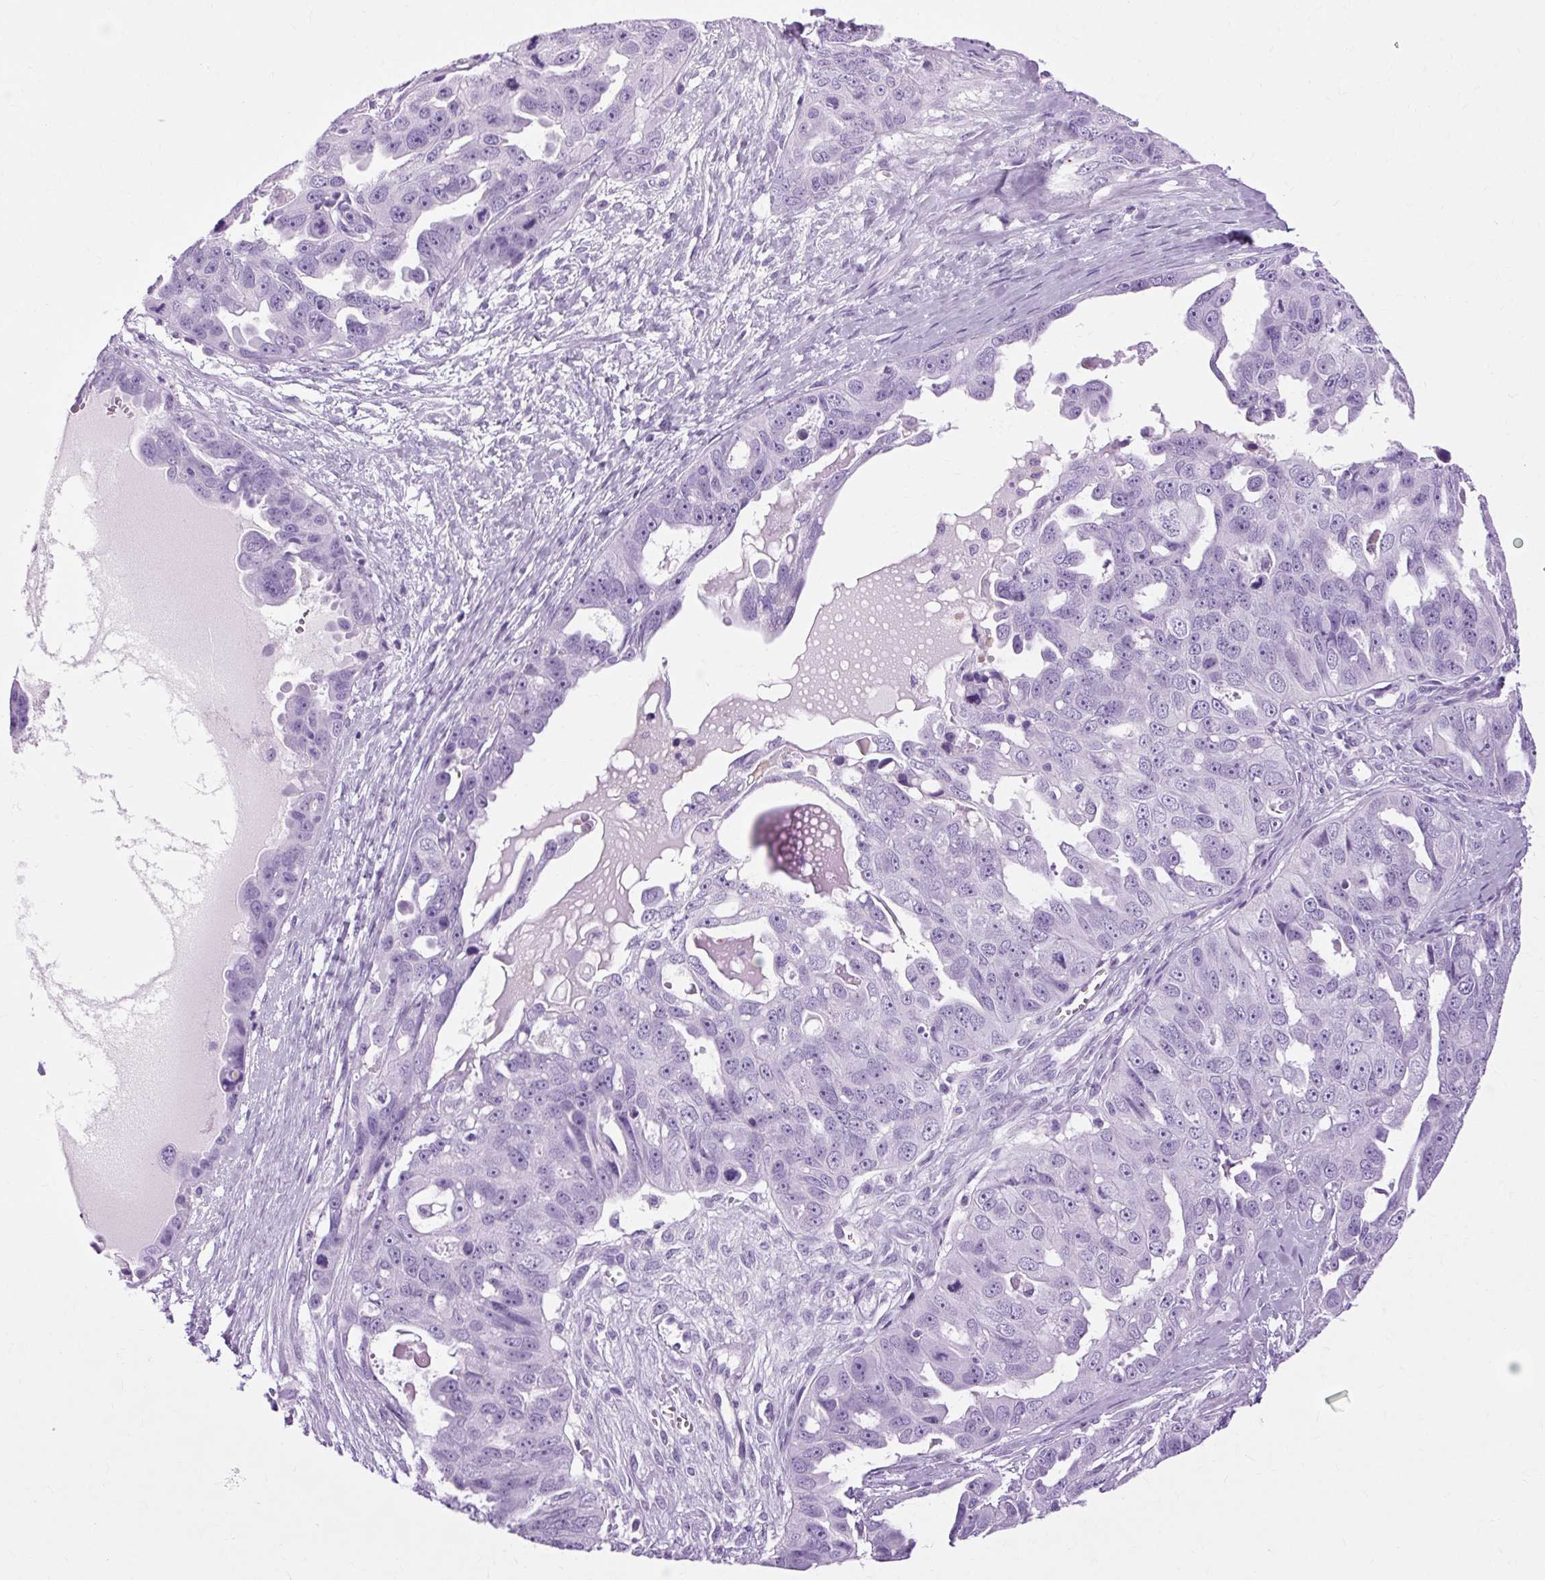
{"staining": {"intensity": "negative", "quantity": "none", "location": "none"}, "tissue": "ovarian cancer", "cell_type": "Tumor cells", "image_type": "cancer", "snomed": [{"axis": "morphology", "description": "Carcinoma, endometroid"}, {"axis": "topography", "description": "Ovary"}], "caption": "This is an immunohistochemistry (IHC) image of human ovarian endometroid carcinoma. There is no staining in tumor cells.", "gene": "OOEP", "patient": {"sex": "female", "age": 70}}